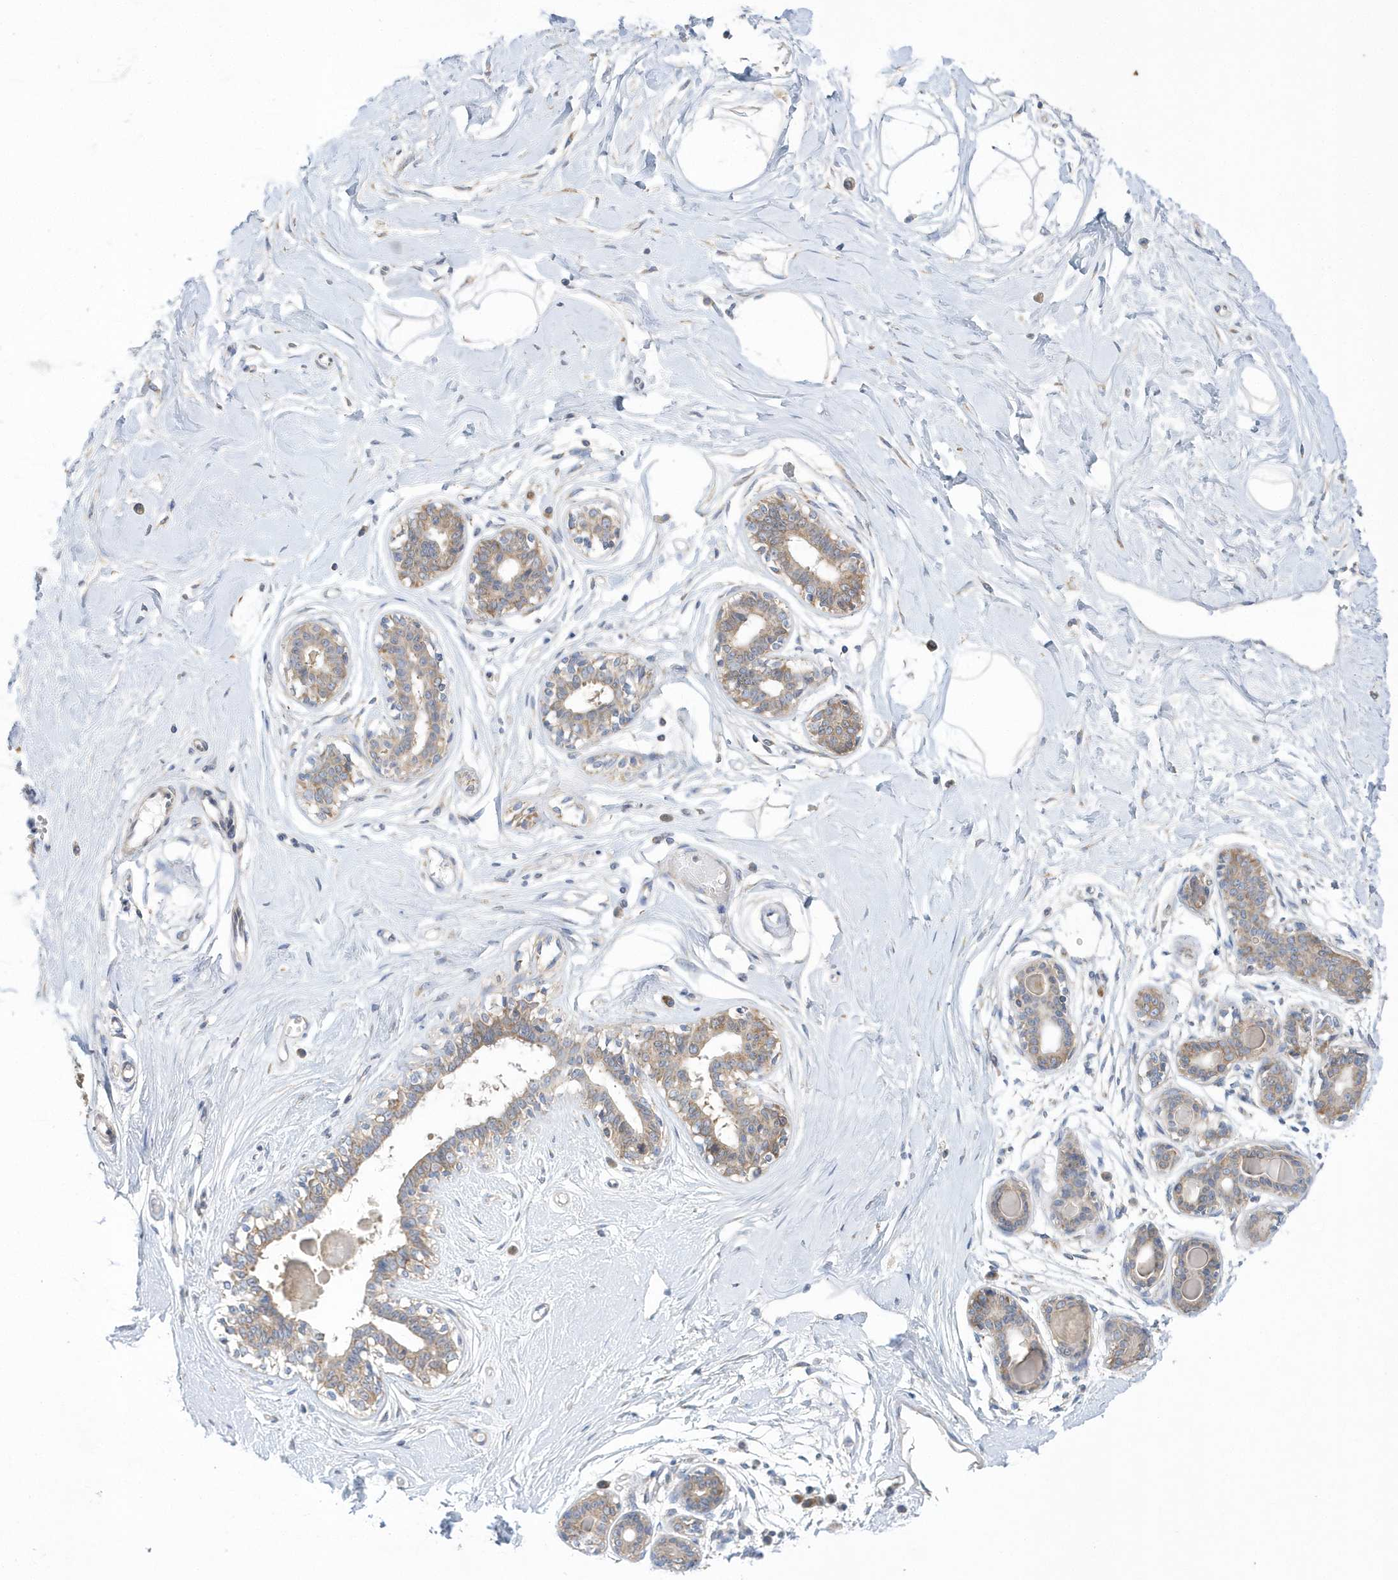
{"staining": {"intensity": "negative", "quantity": "none", "location": "none"}, "tissue": "breast", "cell_type": "Adipocytes", "image_type": "normal", "snomed": [{"axis": "morphology", "description": "Normal tissue, NOS"}, {"axis": "topography", "description": "Breast"}], "caption": "Adipocytes show no significant protein staining in normal breast. (Stains: DAB immunohistochemistry with hematoxylin counter stain, Microscopy: brightfield microscopy at high magnification).", "gene": "SPATA5", "patient": {"sex": "female", "age": 45}}